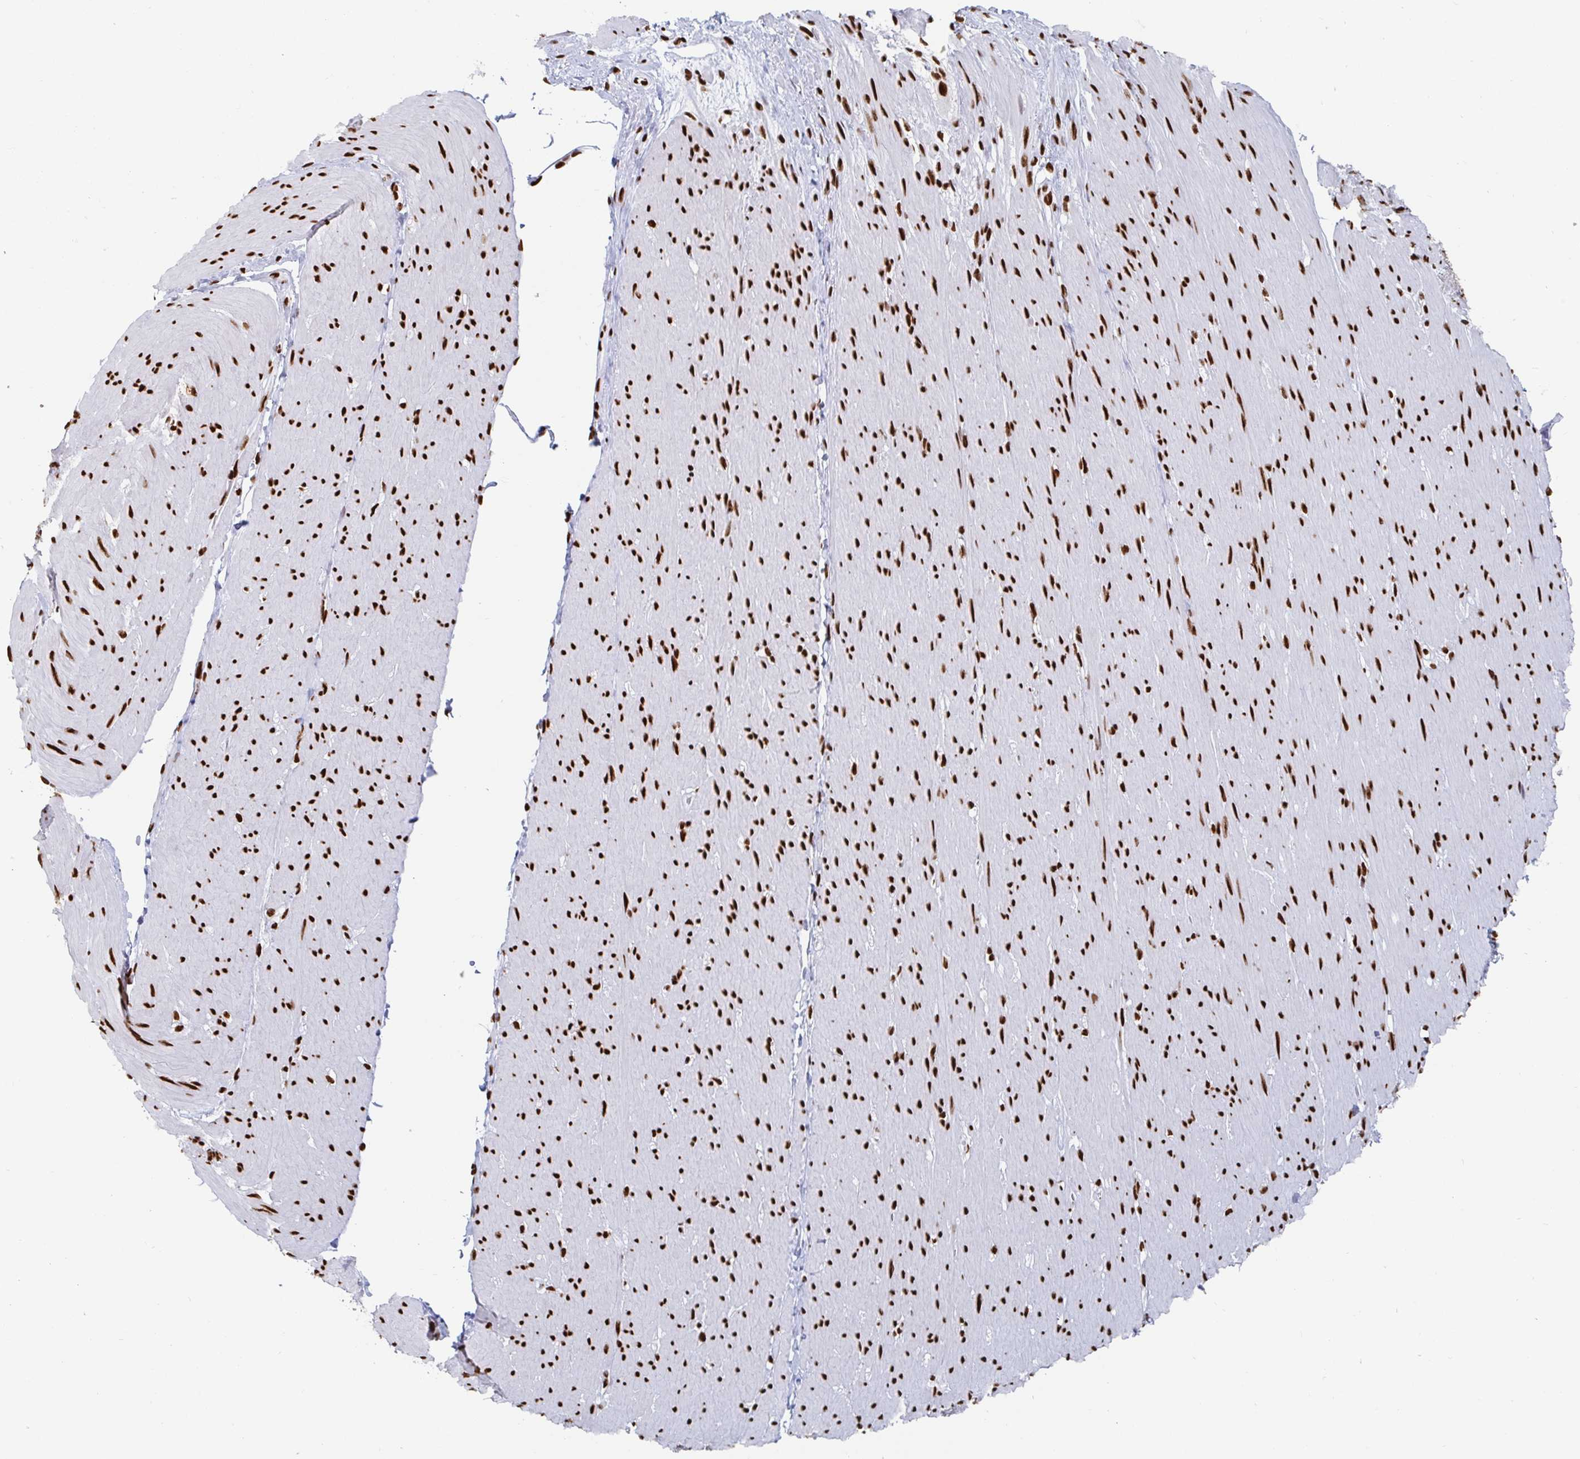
{"staining": {"intensity": "strong", "quantity": ">75%", "location": "nuclear"}, "tissue": "smooth muscle", "cell_type": "Smooth muscle cells", "image_type": "normal", "snomed": [{"axis": "morphology", "description": "Normal tissue, NOS"}, {"axis": "topography", "description": "Smooth muscle"}, {"axis": "topography", "description": "Rectum"}], "caption": "Protein expression analysis of normal smooth muscle shows strong nuclear positivity in about >75% of smooth muscle cells.", "gene": "EWSR1", "patient": {"sex": "male", "age": 53}}